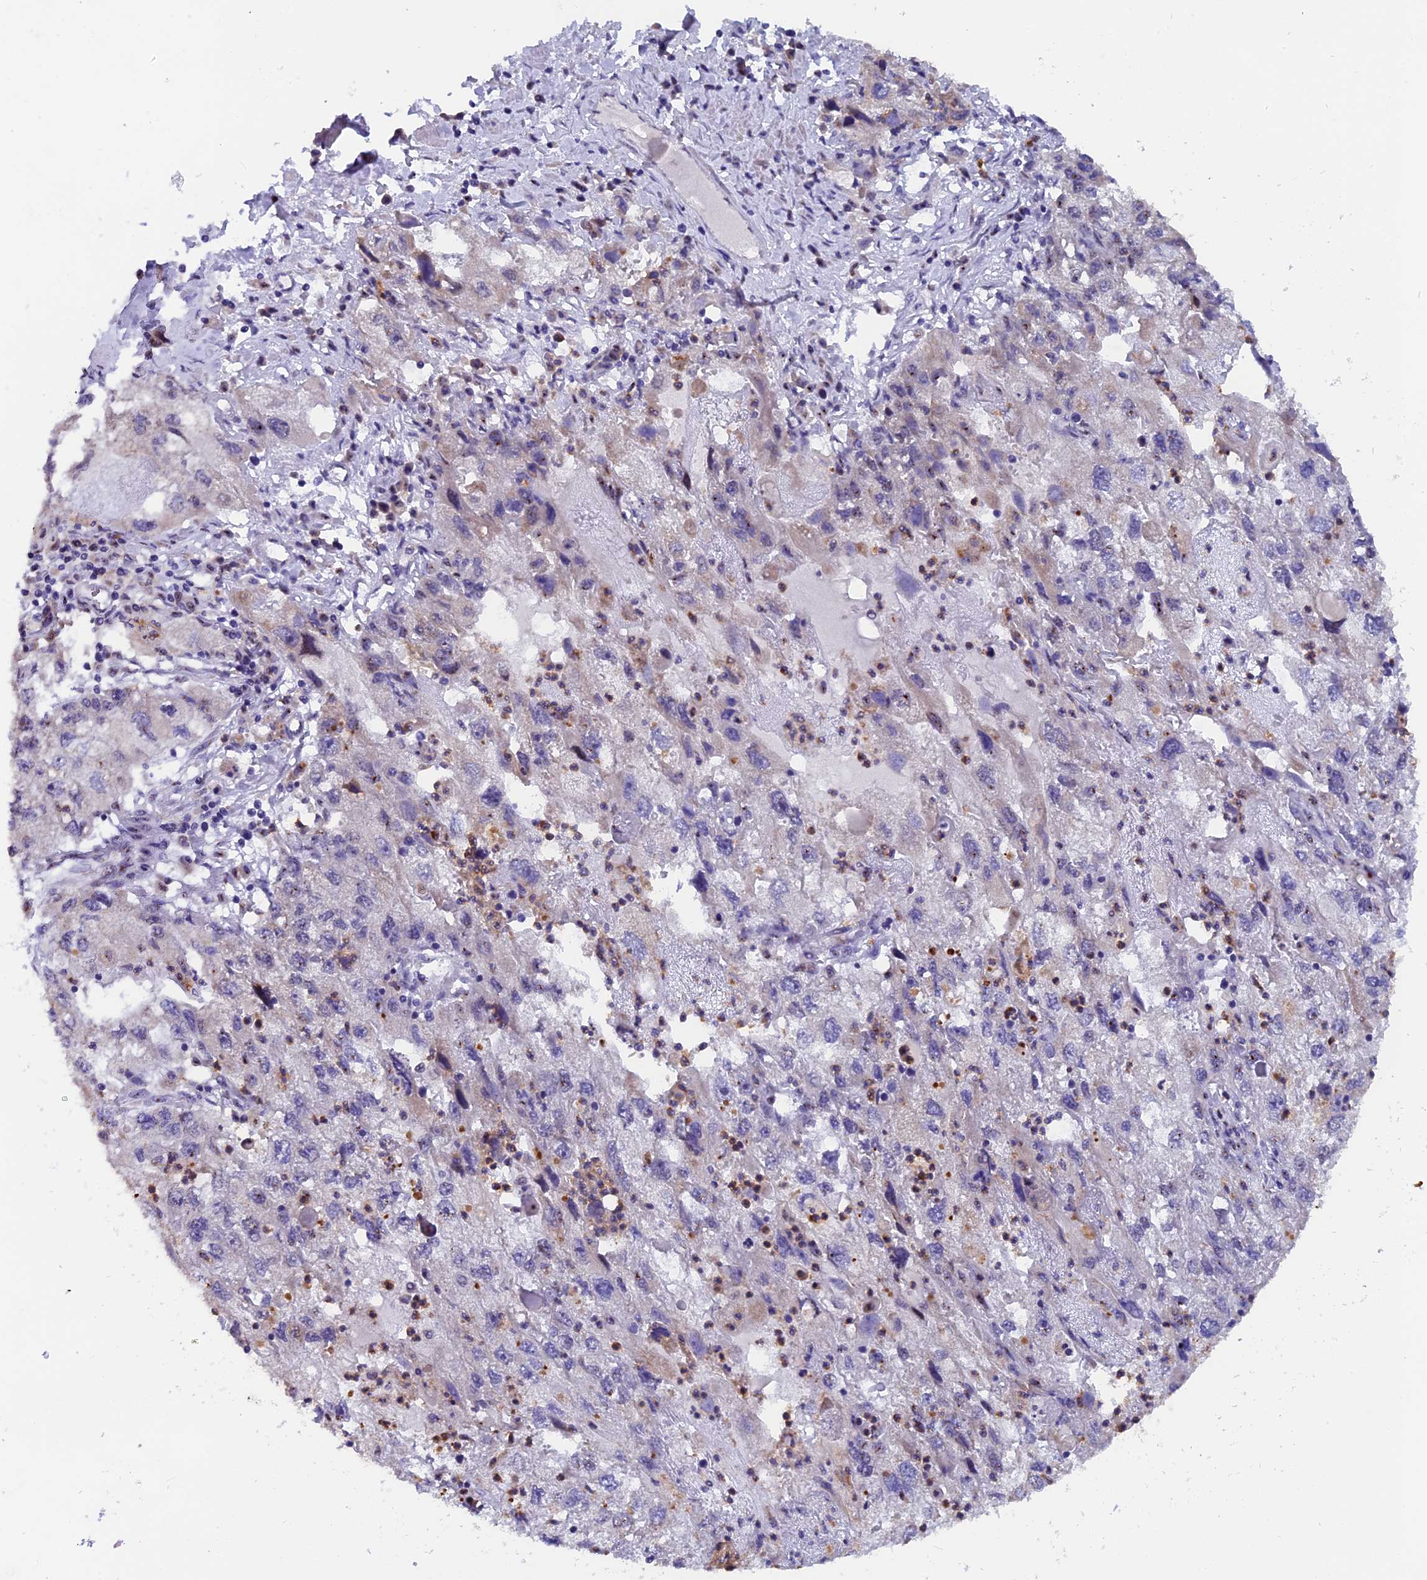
{"staining": {"intensity": "negative", "quantity": "none", "location": "none"}, "tissue": "endometrial cancer", "cell_type": "Tumor cells", "image_type": "cancer", "snomed": [{"axis": "morphology", "description": "Adenocarcinoma, NOS"}, {"axis": "topography", "description": "Endometrium"}], "caption": "Micrograph shows no significant protein staining in tumor cells of adenocarcinoma (endometrial).", "gene": "FAM118B", "patient": {"sex": "female", "age": 49}}